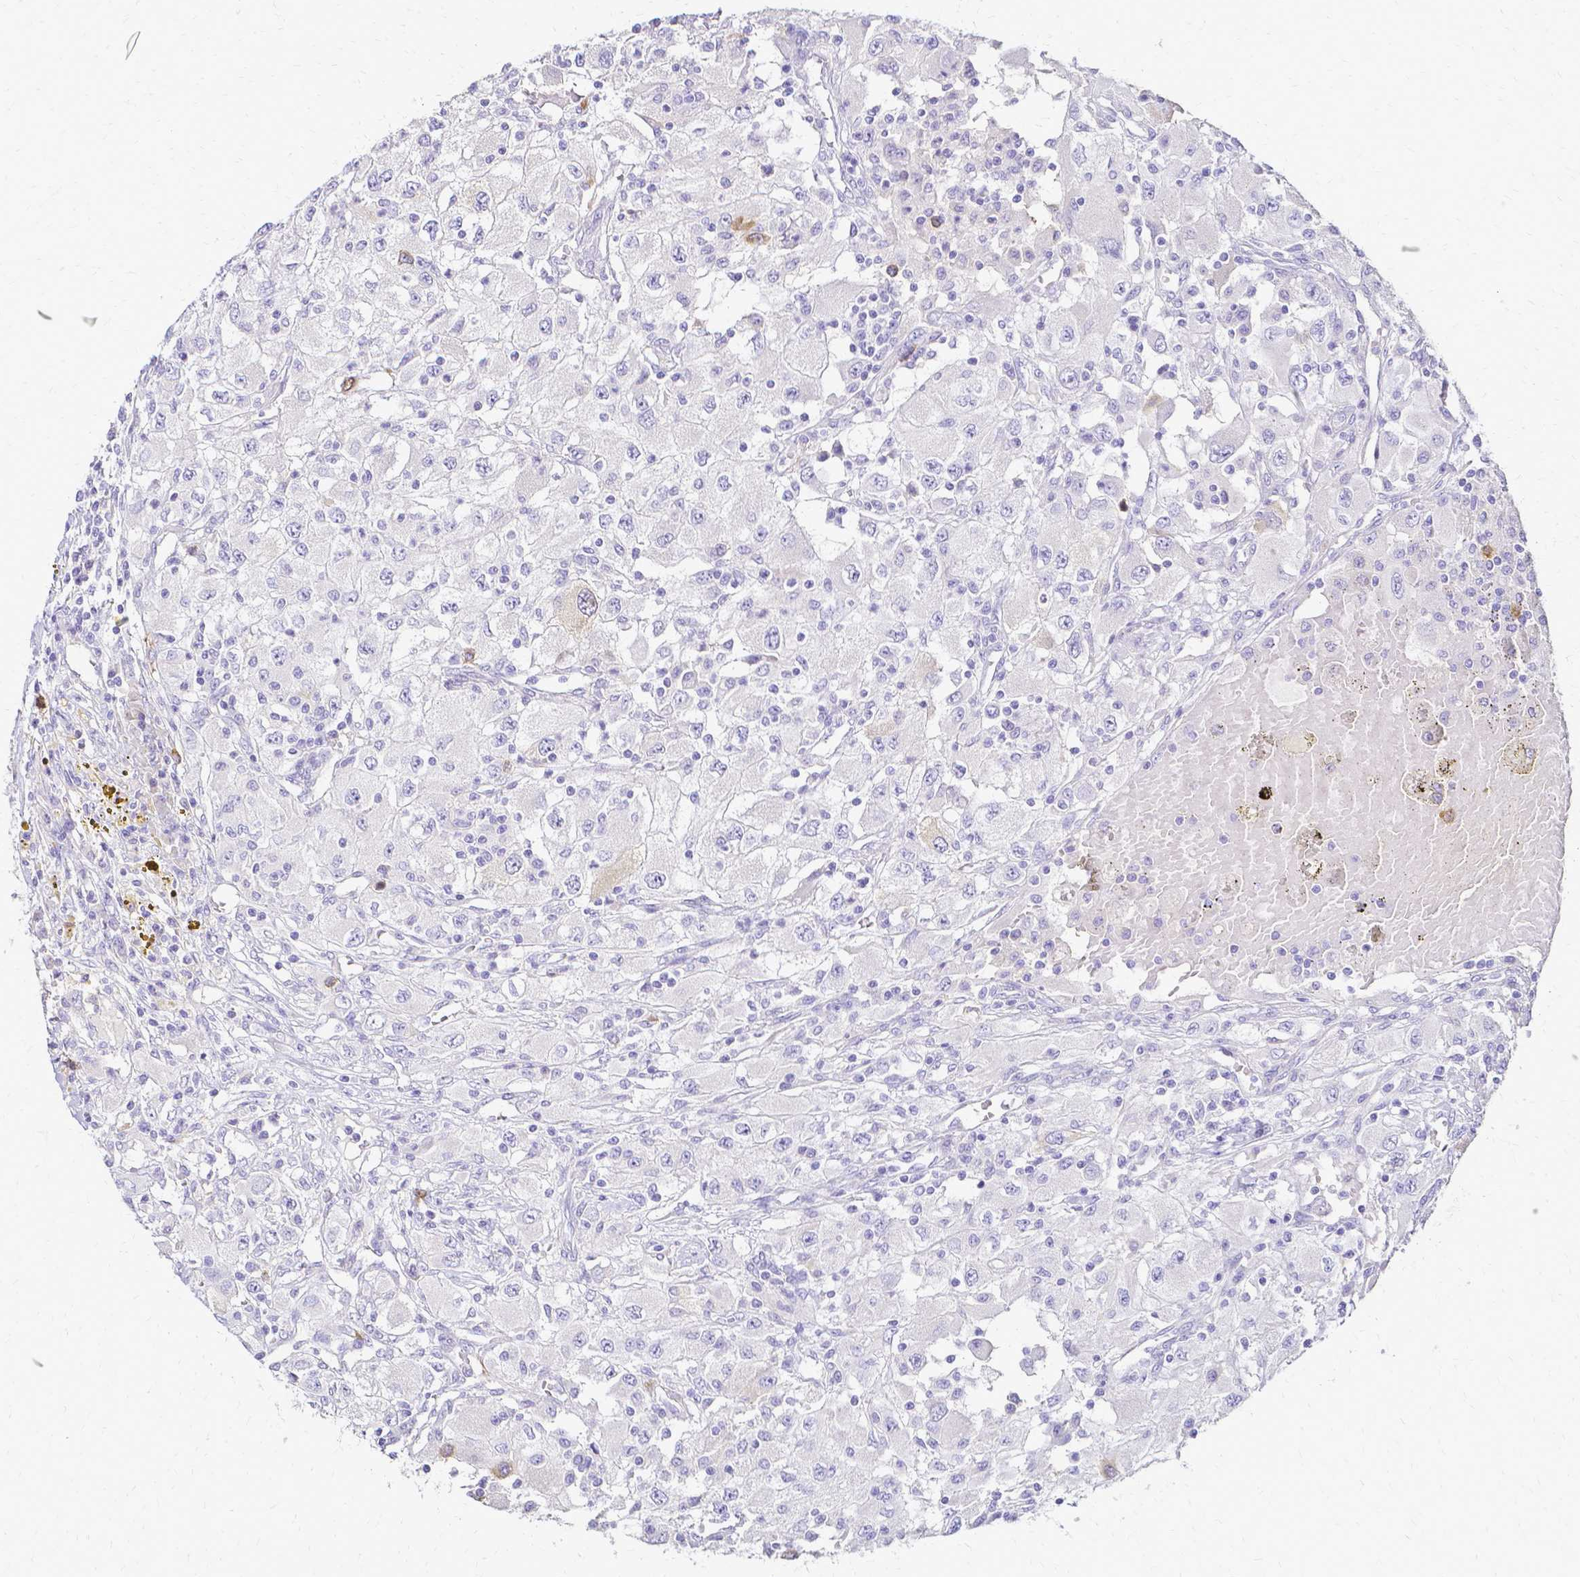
{"staining": {"intensity": "negative", "quantity": "none", "location": "none"}, "tissue": "renal cancer", "cell_type": "Tumor cells", "image_type": "cancer", "snomed": [{"axis": "morphology", "description": "Adenocarcinoma, NOS"}, {"axis": "topography", "description": "Kidney"}], "caption": "Histopathology image shows no protein expression in tumor cells of renal cancer tissue.", "gene": "CCNB1", "patient": {"sex": "female", "age": 67}}